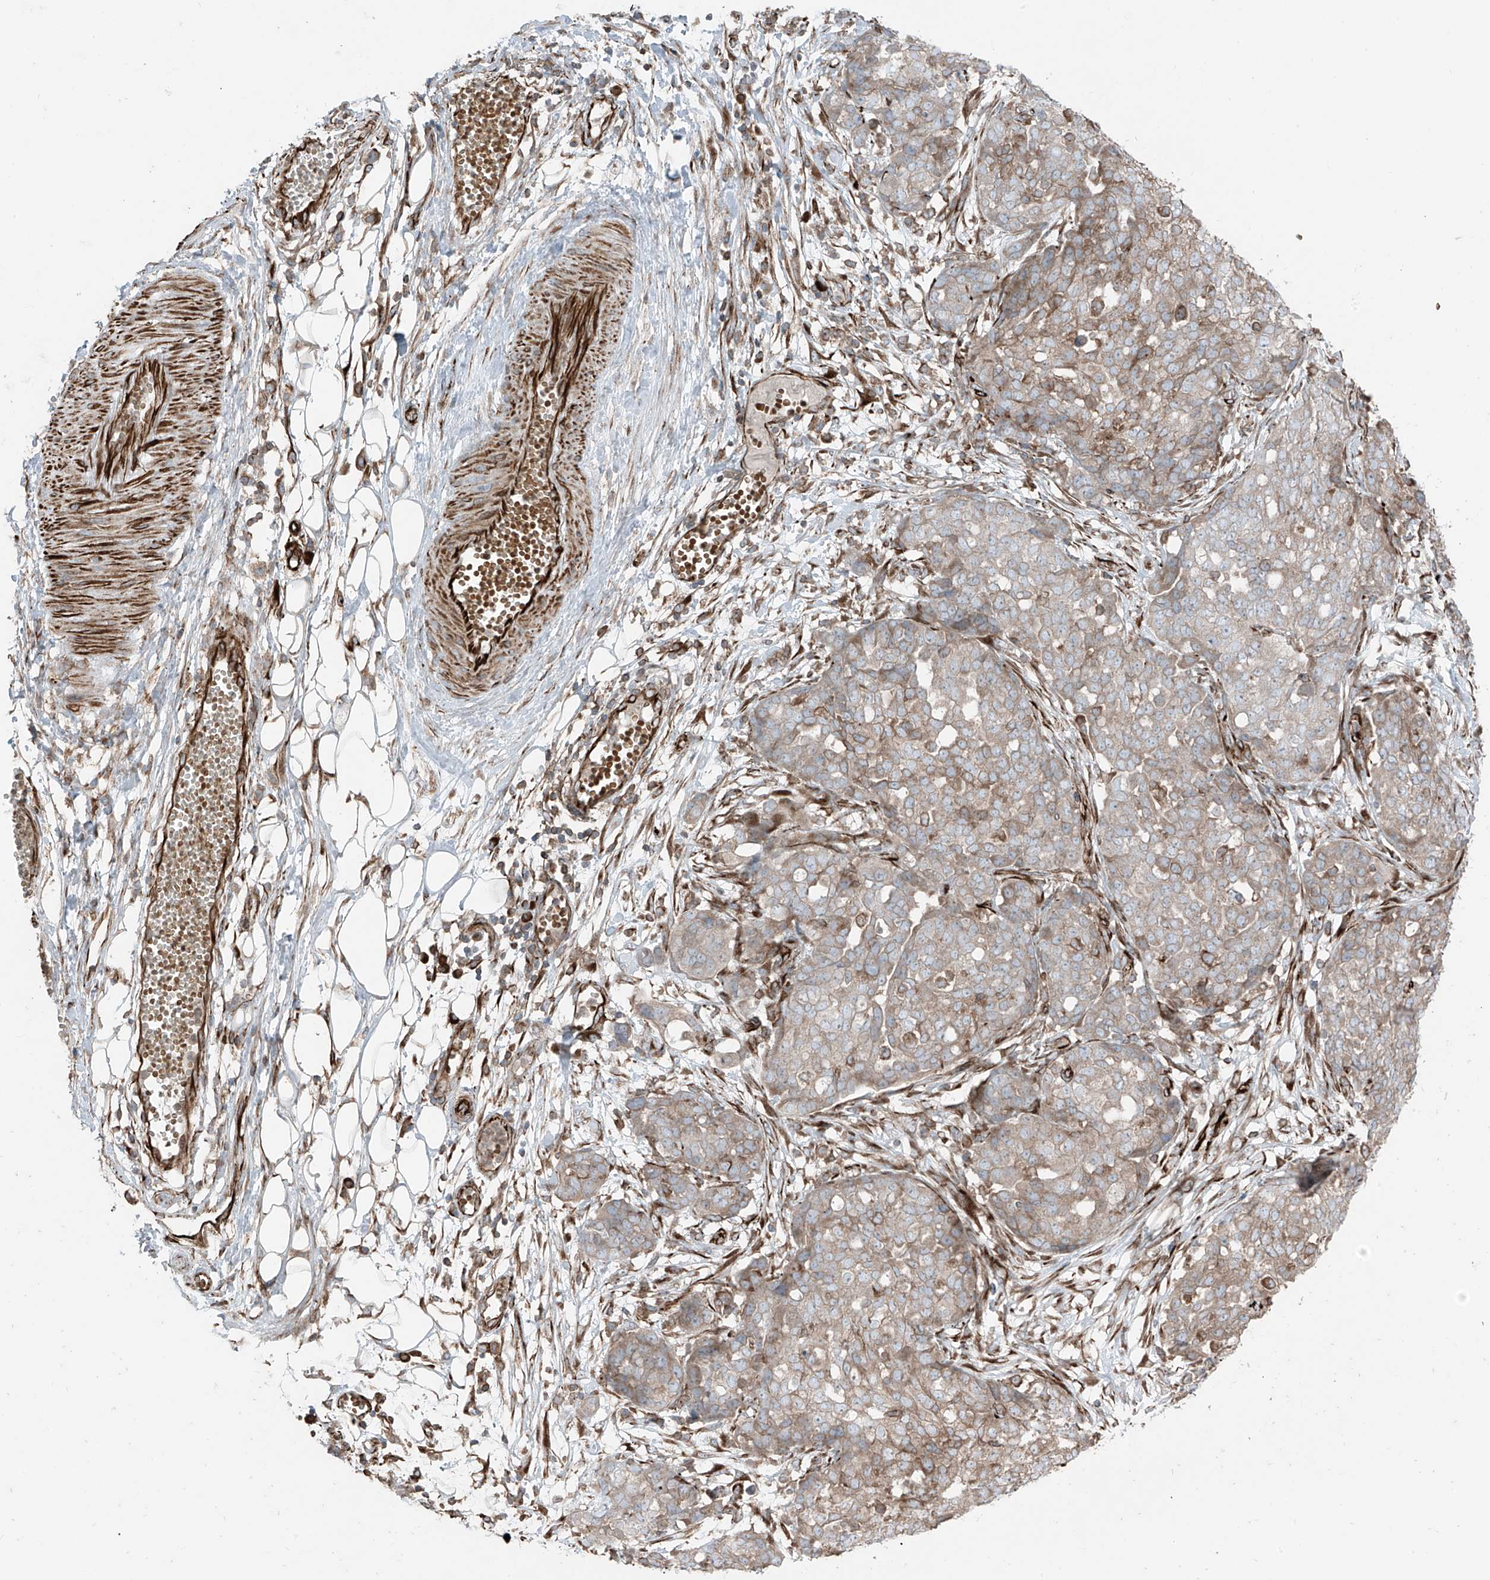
{"staining": {"intensity": "moderate", "quantity": "25%-75%", "location": "cytoplasmic/membranous"}, "tissue": "ovarian cancer", "cell_type": "Tumor cells", "image_type": "cancer", "snomed": [{"axis": "morphology", "description": "Cystadenocarcinoma, serous, NOS"}, {"axis": "topography", "description": "Soft tissue"}, {"axis": "topography", "description": "Ovary"}], "caption": "Ovarian cancer was stained to show a protein in brown. There is medium levels of moderate cytoplasmic/membranous staining in approximately 25%-75% of tumor cells.", "gene": "ERLEC1", "patient": {"sex": "female", "age": 57}}